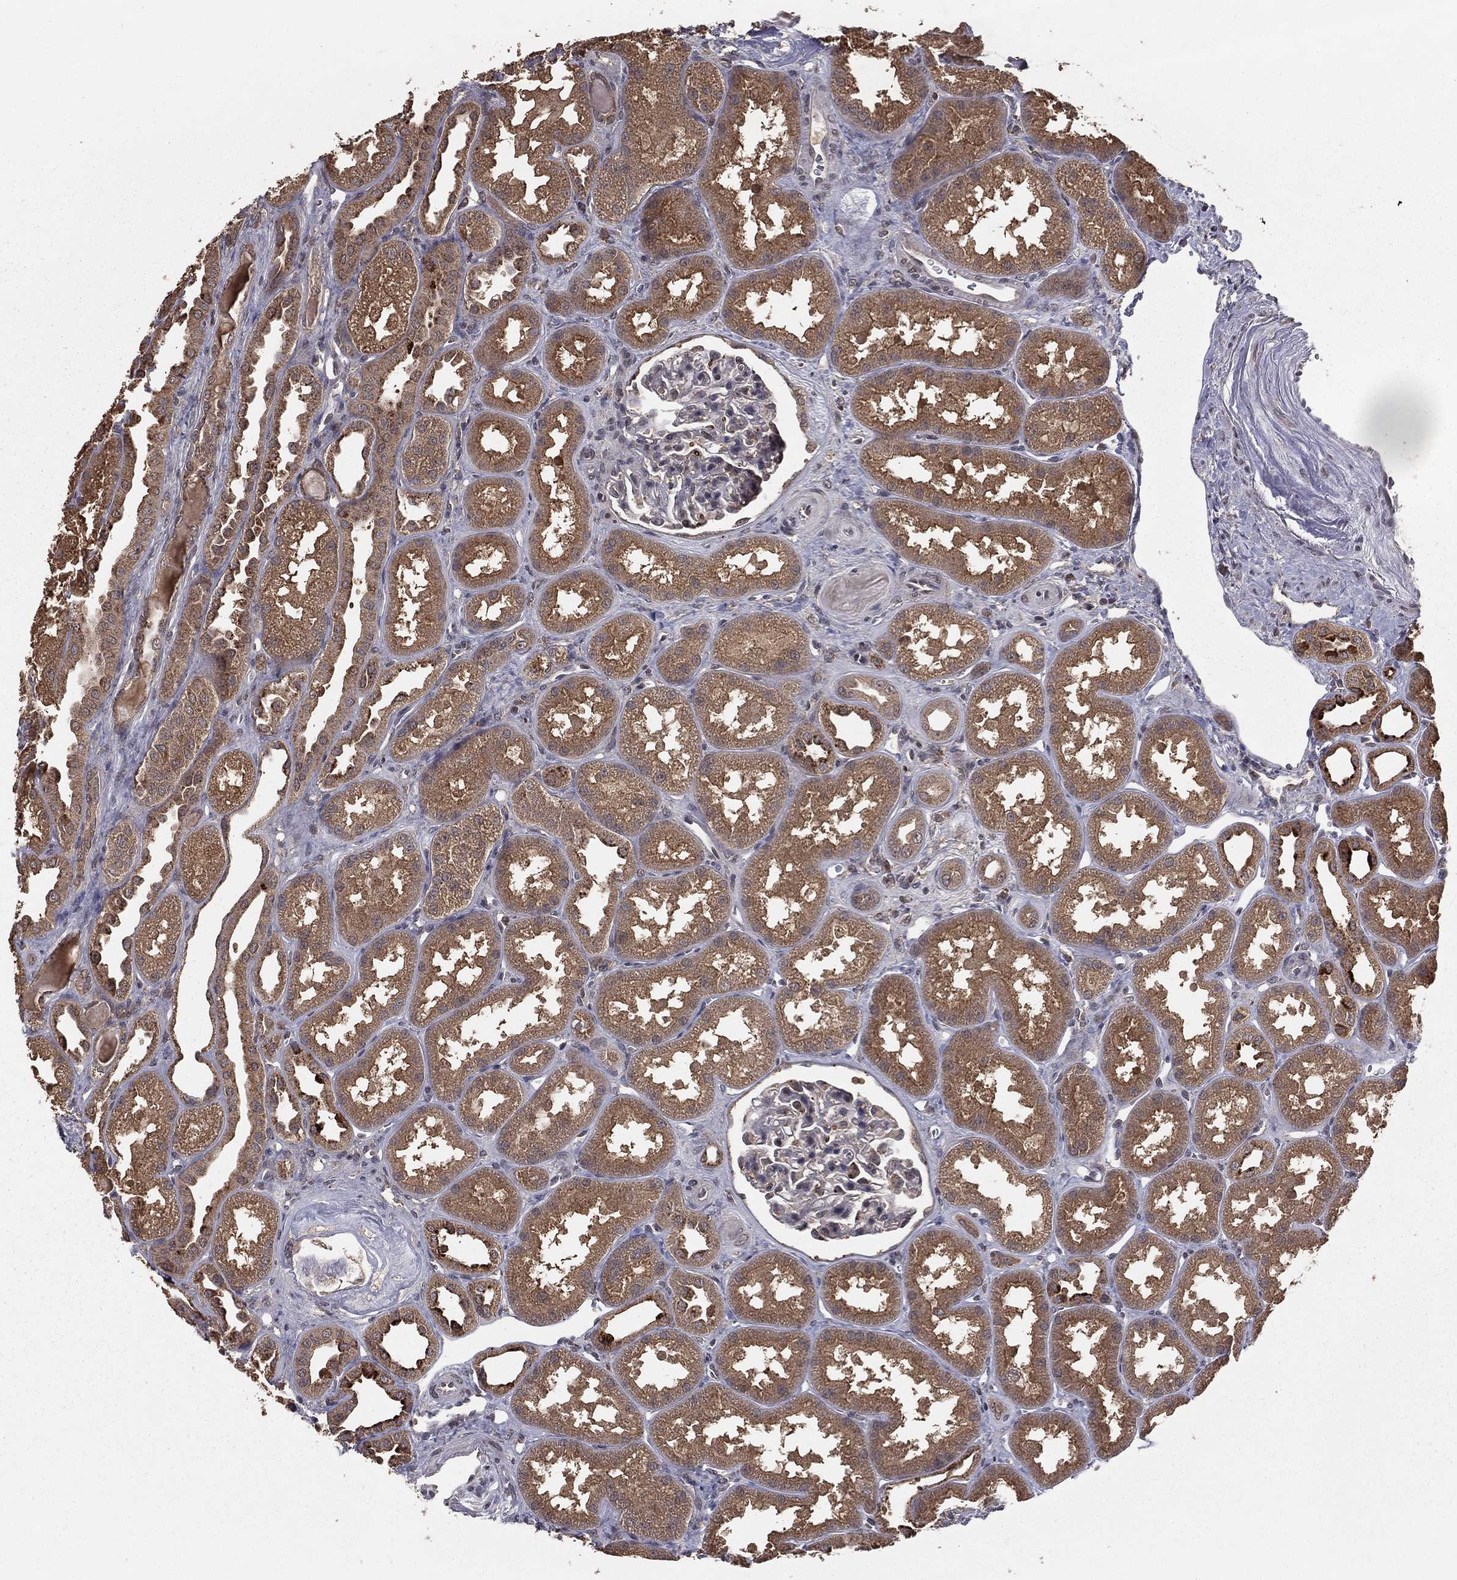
{"staining": {"intensity": "negative", "quantity": "none", "location": "none"}, "tissue": "kidney", "cell_type": "Cells in glomeruli", "image_type": "normal", "snomed": [{"axis": "morphology", "description": "Normal tissue, NOS"}, {"axis": "topography", "description": "Kidney"}], "caption": "Immunohistochemistry (IHC) photomicrograph of normal kidney: human kidney stained with DAB displays no significant protein positivity in cells in glomeruli.", "gene": "ZDHHC15", "patient": {"sex": "male", "age": 61}}